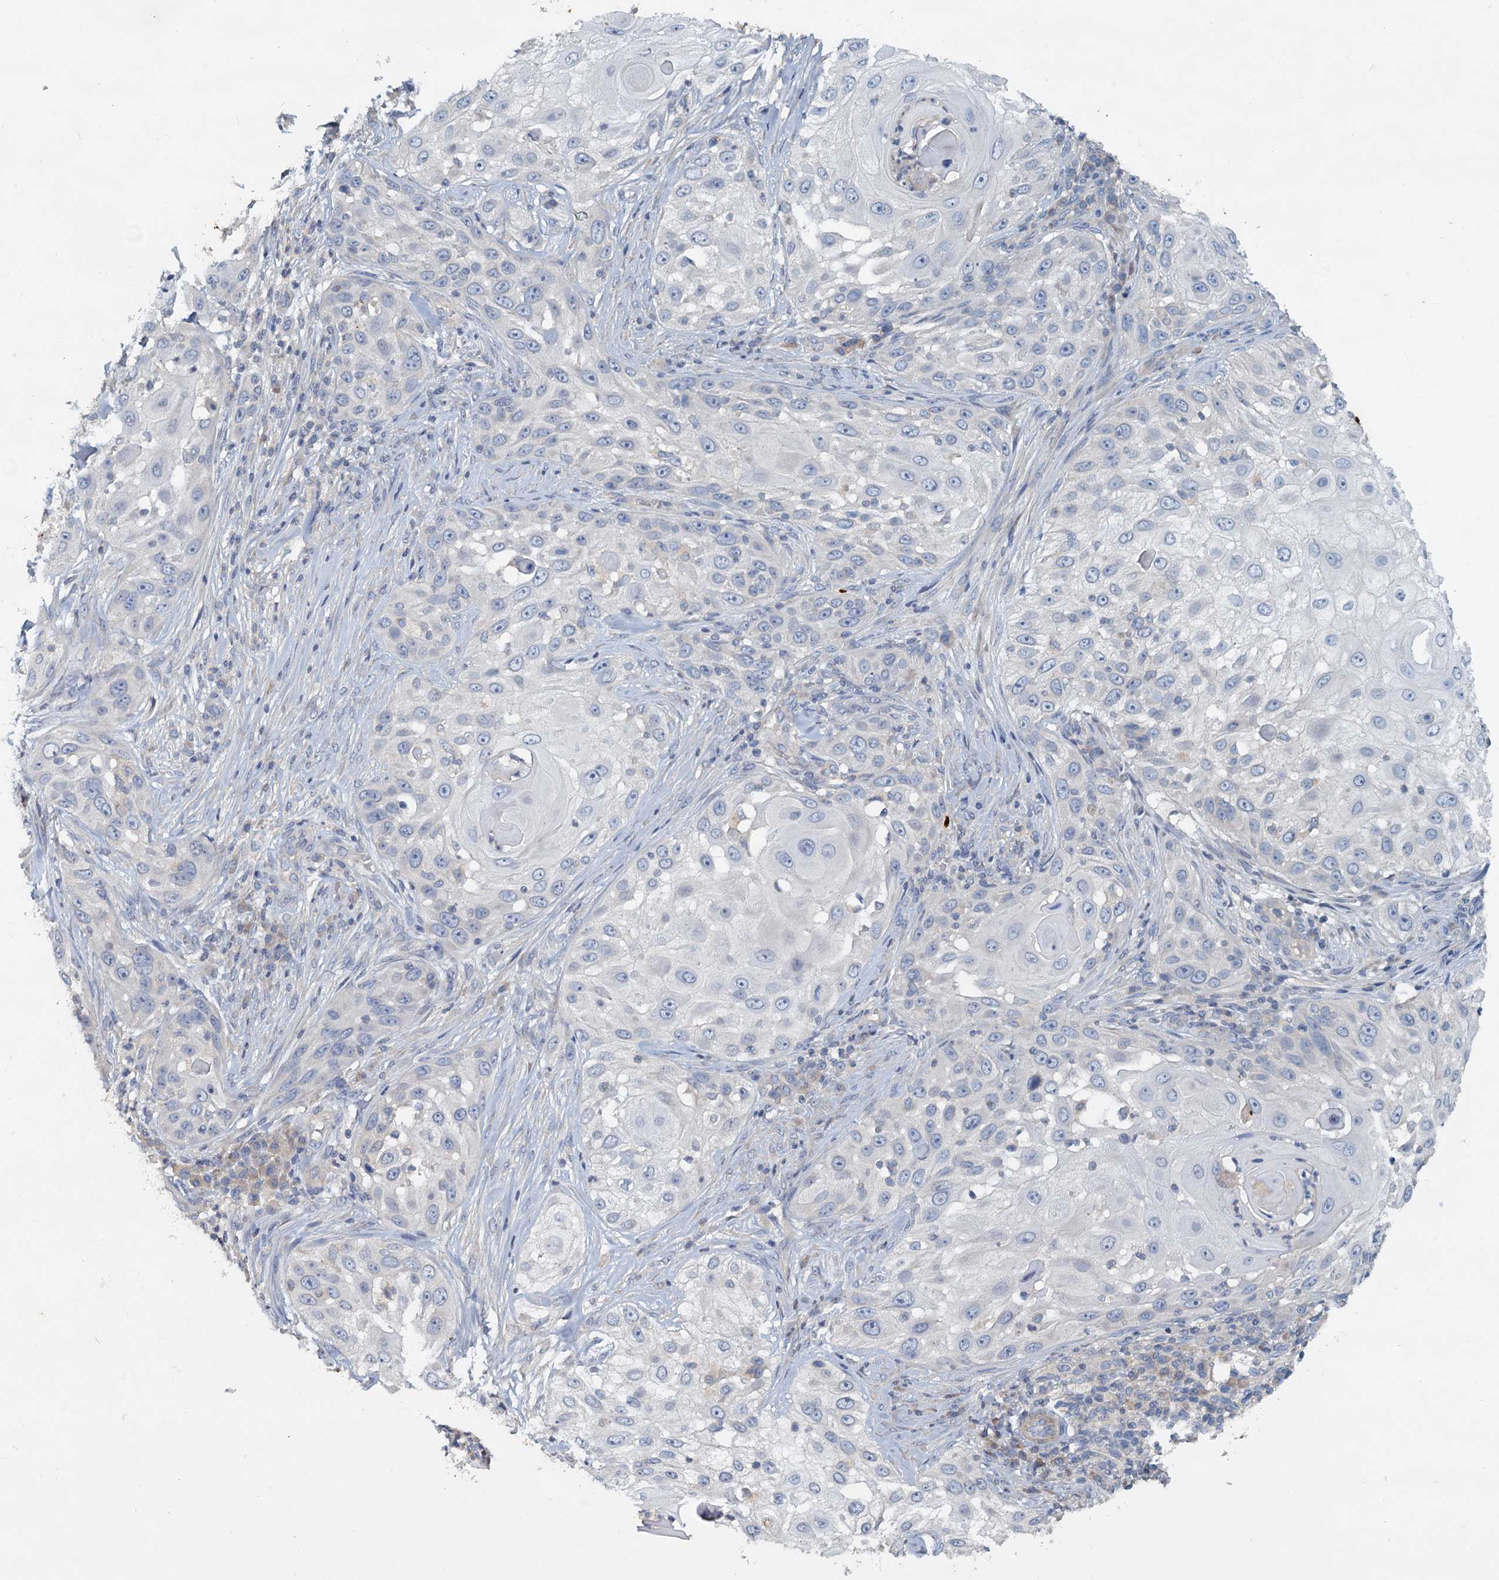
{"staining": {"intensity": "negative", "quantity": "none", "location": "none"}, "tissue": "skin cancer", "cell_type": "Tumor cells", "image_type": "cancer", "snomed": [{"axis": "morphology", "description": "Squamous cell carcinoma, NOS"}, {"axis": "topography", "description": "Skin"}], "caption": "An IHC image of skin squamous cell carcinoma is shown. There is no staining in tumor cells of skin squamous cell carcinoma.", "gene": "SLC2A7", "patient": {"sex": "female", "age": 44}}